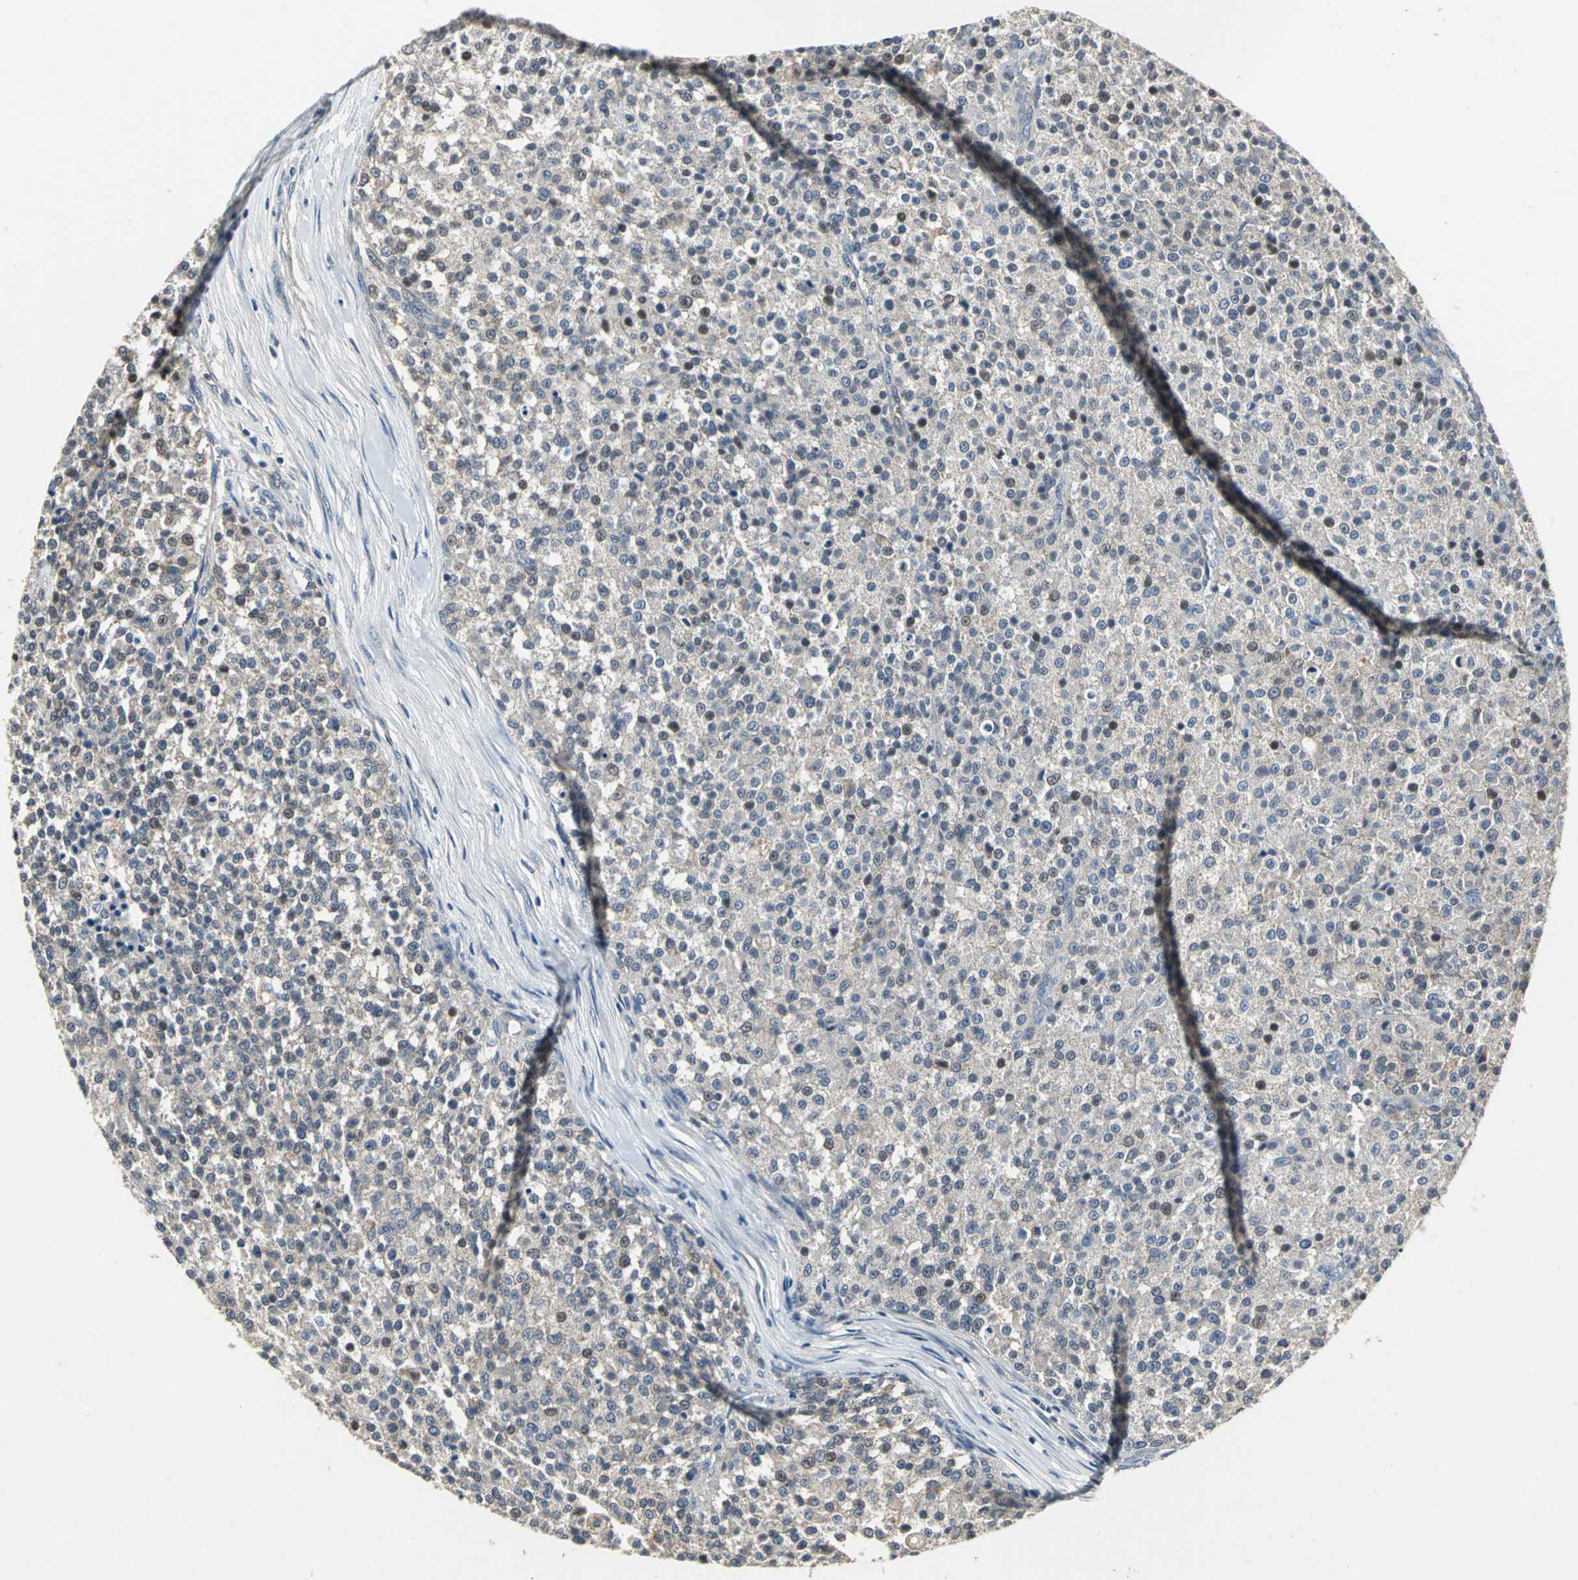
{"staining": {"intensity": "weak", "quantity": "25%-75%", "location": "cytoplasmic/membranous"}, "tissue": "testis cancer", "cell_type": "Tumor cells", "image_type": "cancer", "snomed": [{"axis": "morphology", "description": "Seminoma, NOS"}, {"axis": "topography", "description": "Testis"}], "caption": "High-power microscopy captured an immunohistochemistry image of testis cancer (seminoma), revealing weak cytoplasmic/membranous staining in about 25%-75% of tumor cells.", "gene": "JADE3", "patient": {"sex": "male", "age": 59}}